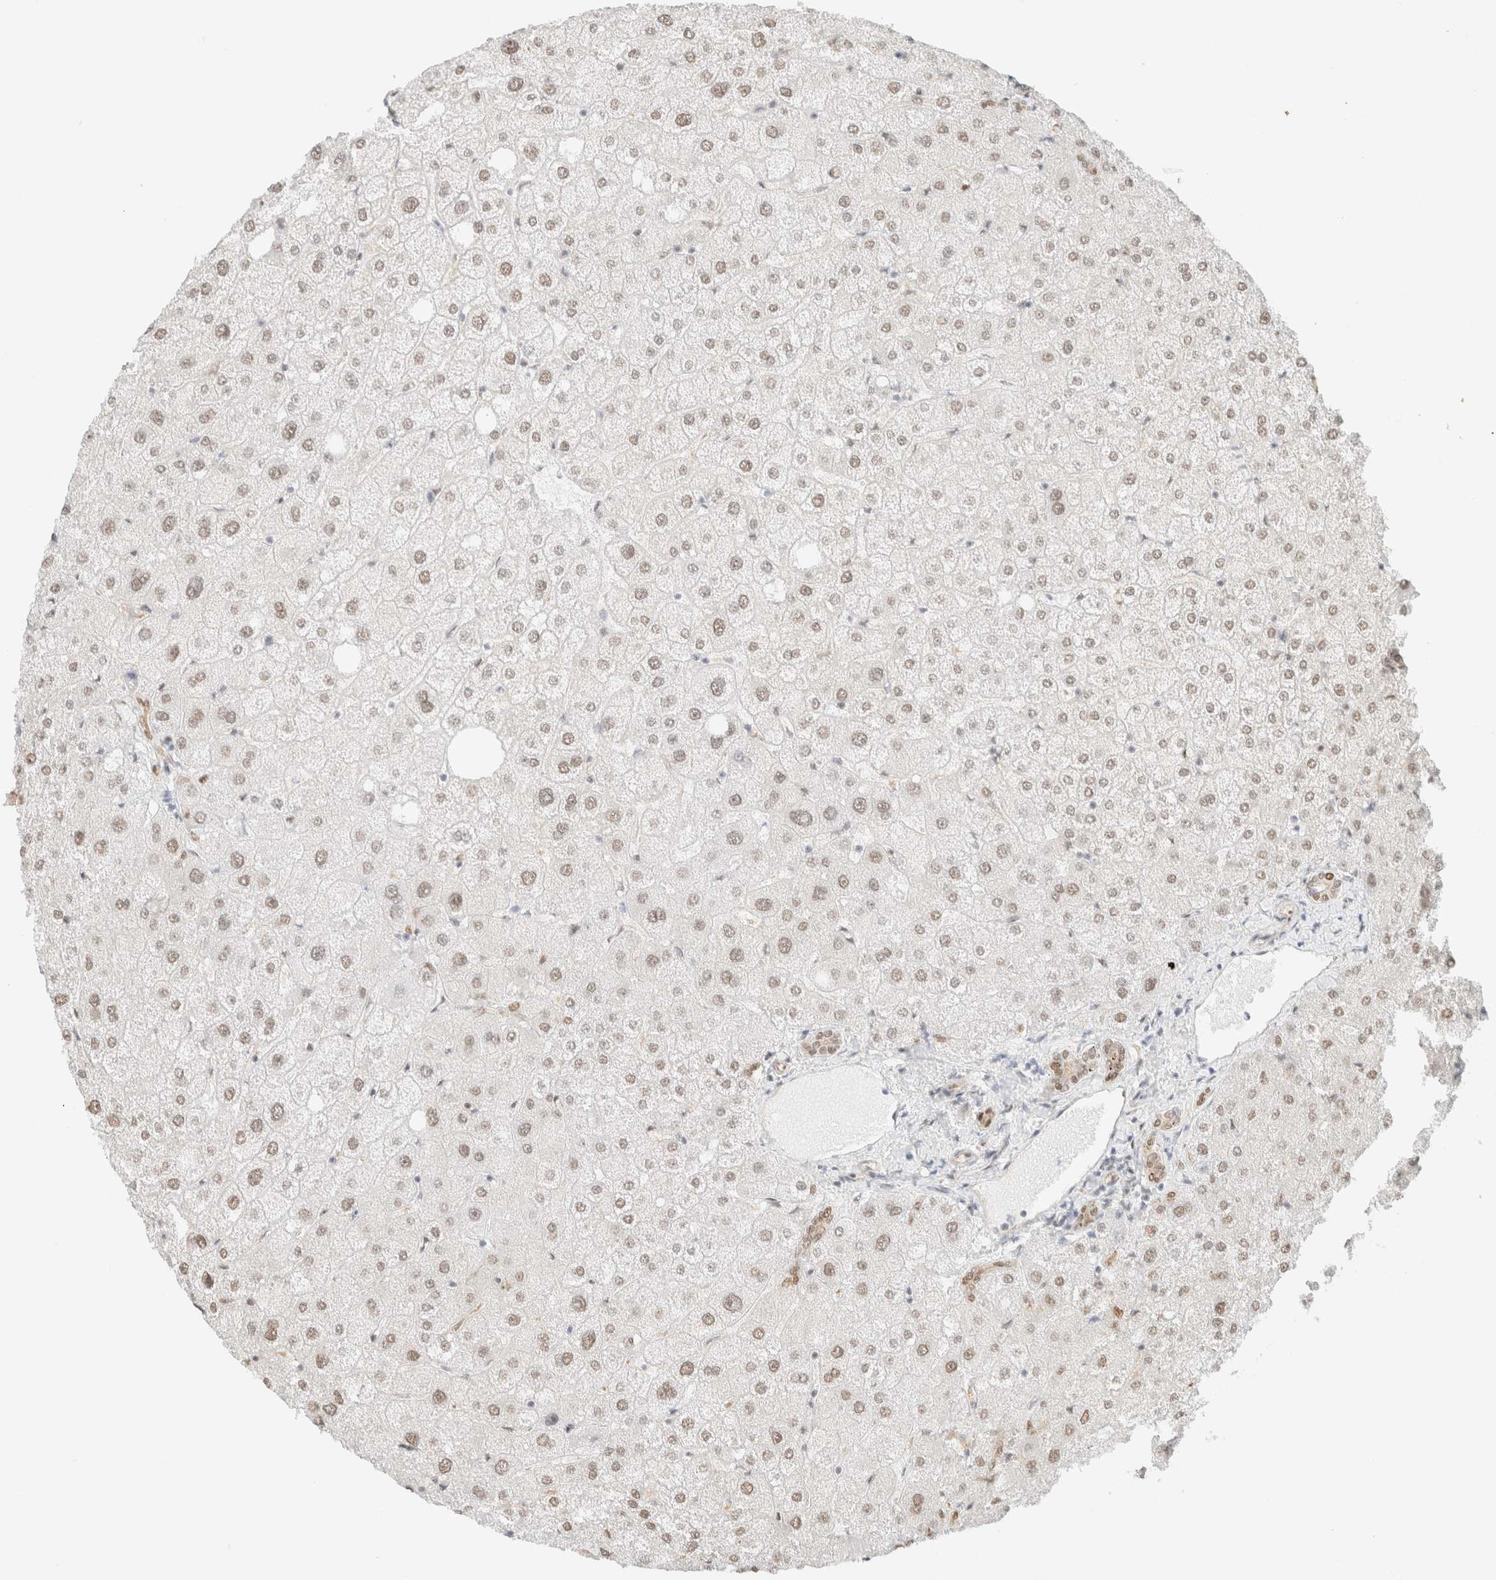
{"staining": {"intensity": "weak", "quantity": ">75%", "location": "cytoplasmic/membranous,nuclear"}, "tissue": "liver", "cell_type": "Cholangiocytes", "image_type": "normal", "snomed": [{"axis": "morphology", "description": "Normal tissue, NOS"}, {"axis": "topography", "description": "Liver"}], "caption": "Immunohistochemistry (IHC) histopathology image of normal human liver stained for a protein (brown), which reveals low levels of weak cytoplasmic/membranous,nuclear positivity in about >75% of cholangiocytes.", "gene": "ARID5A", "patient": {"sex": "male", "age": 73}}